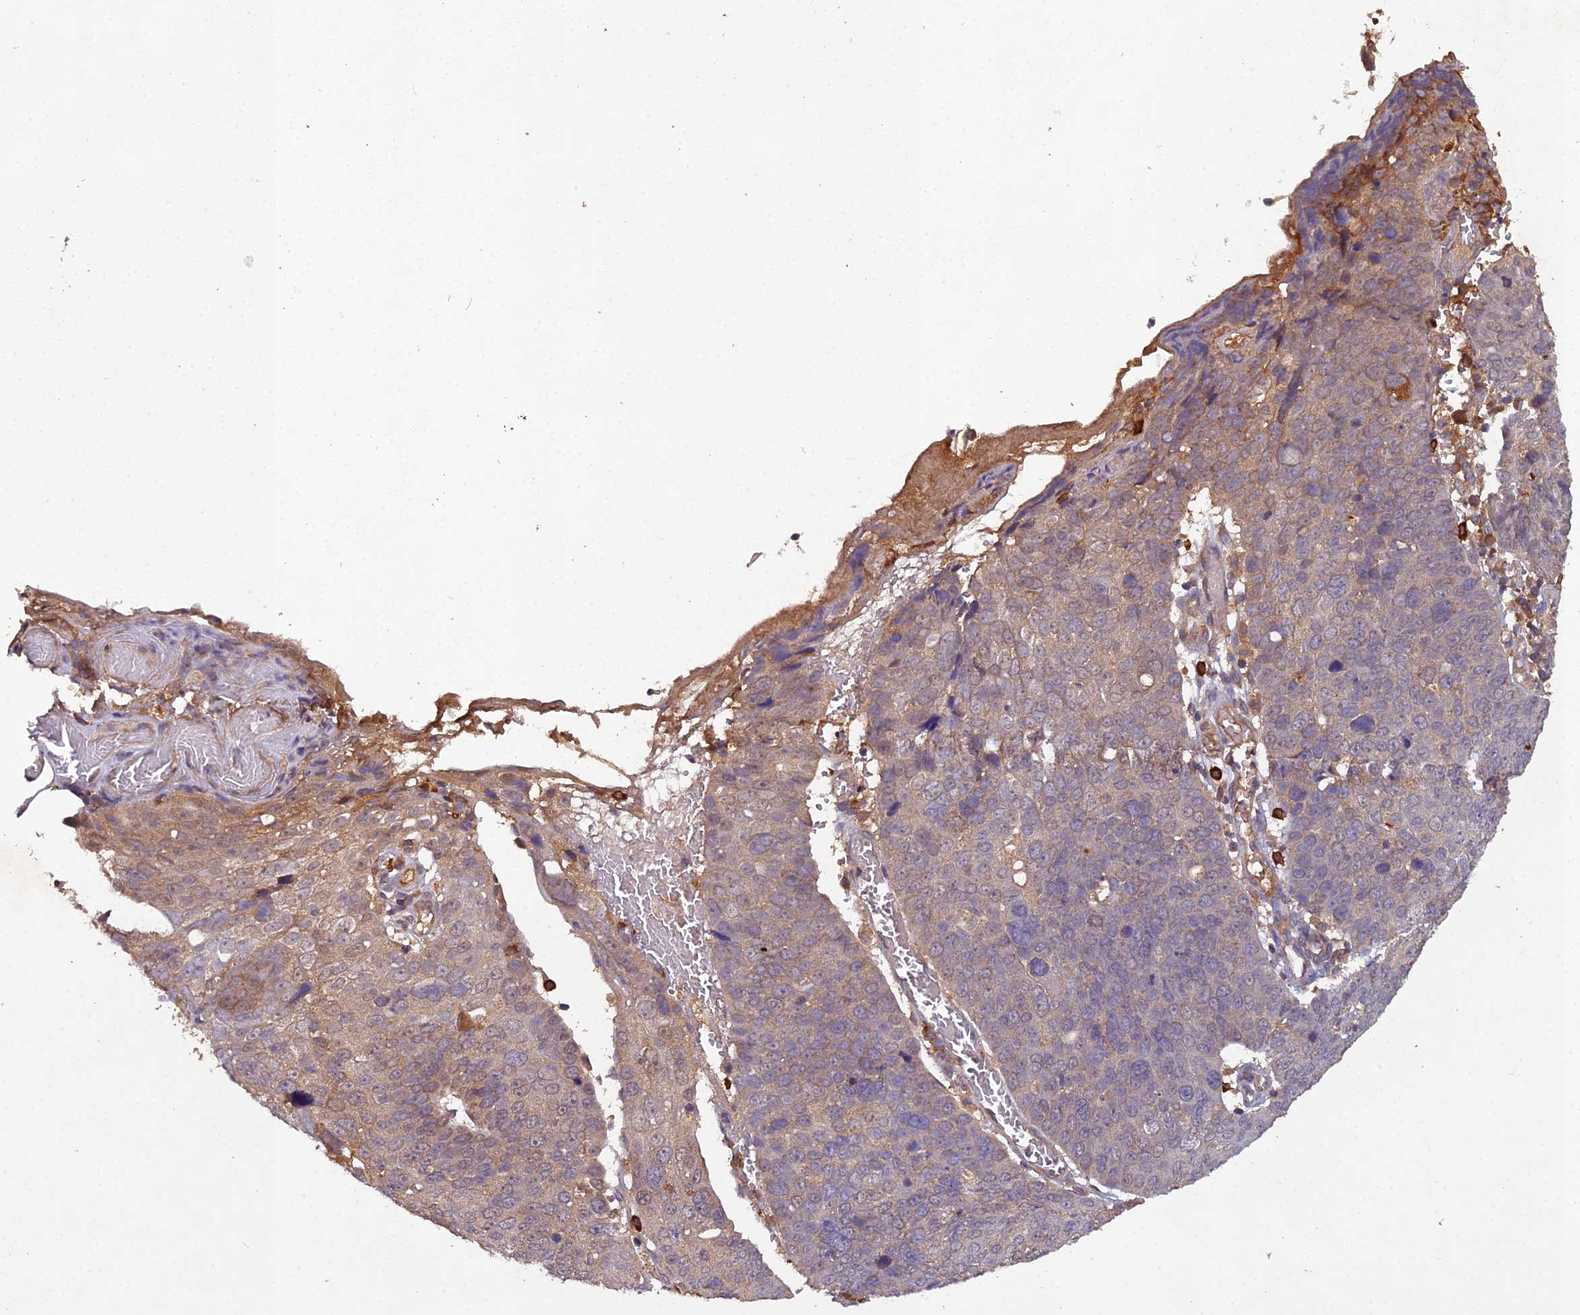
{"staining": {"intensity": "weak", "quantity": "<25%", "location": "cytoplasmic/membranous"}, "tissue": "skin cancer", "cell_type": "Tumor cells", "image_type": "cancer", "snomed": [{"axis": "morphology", "description": "Squamous cell carcinoma, NOS"}, {"axis": "topography", "description": "Skin"}], "caption": "The histopathology image demonstrates no staining of tumor cells in skin squamous cell carcinoma. (DAB (3,3'-diaminobenzidine) immunohistochemistry (IHC) visualized using brightfield microscopy, high magnification).", "gene": "TMEM258", "patient": {"sex": "male", "age": 71}}